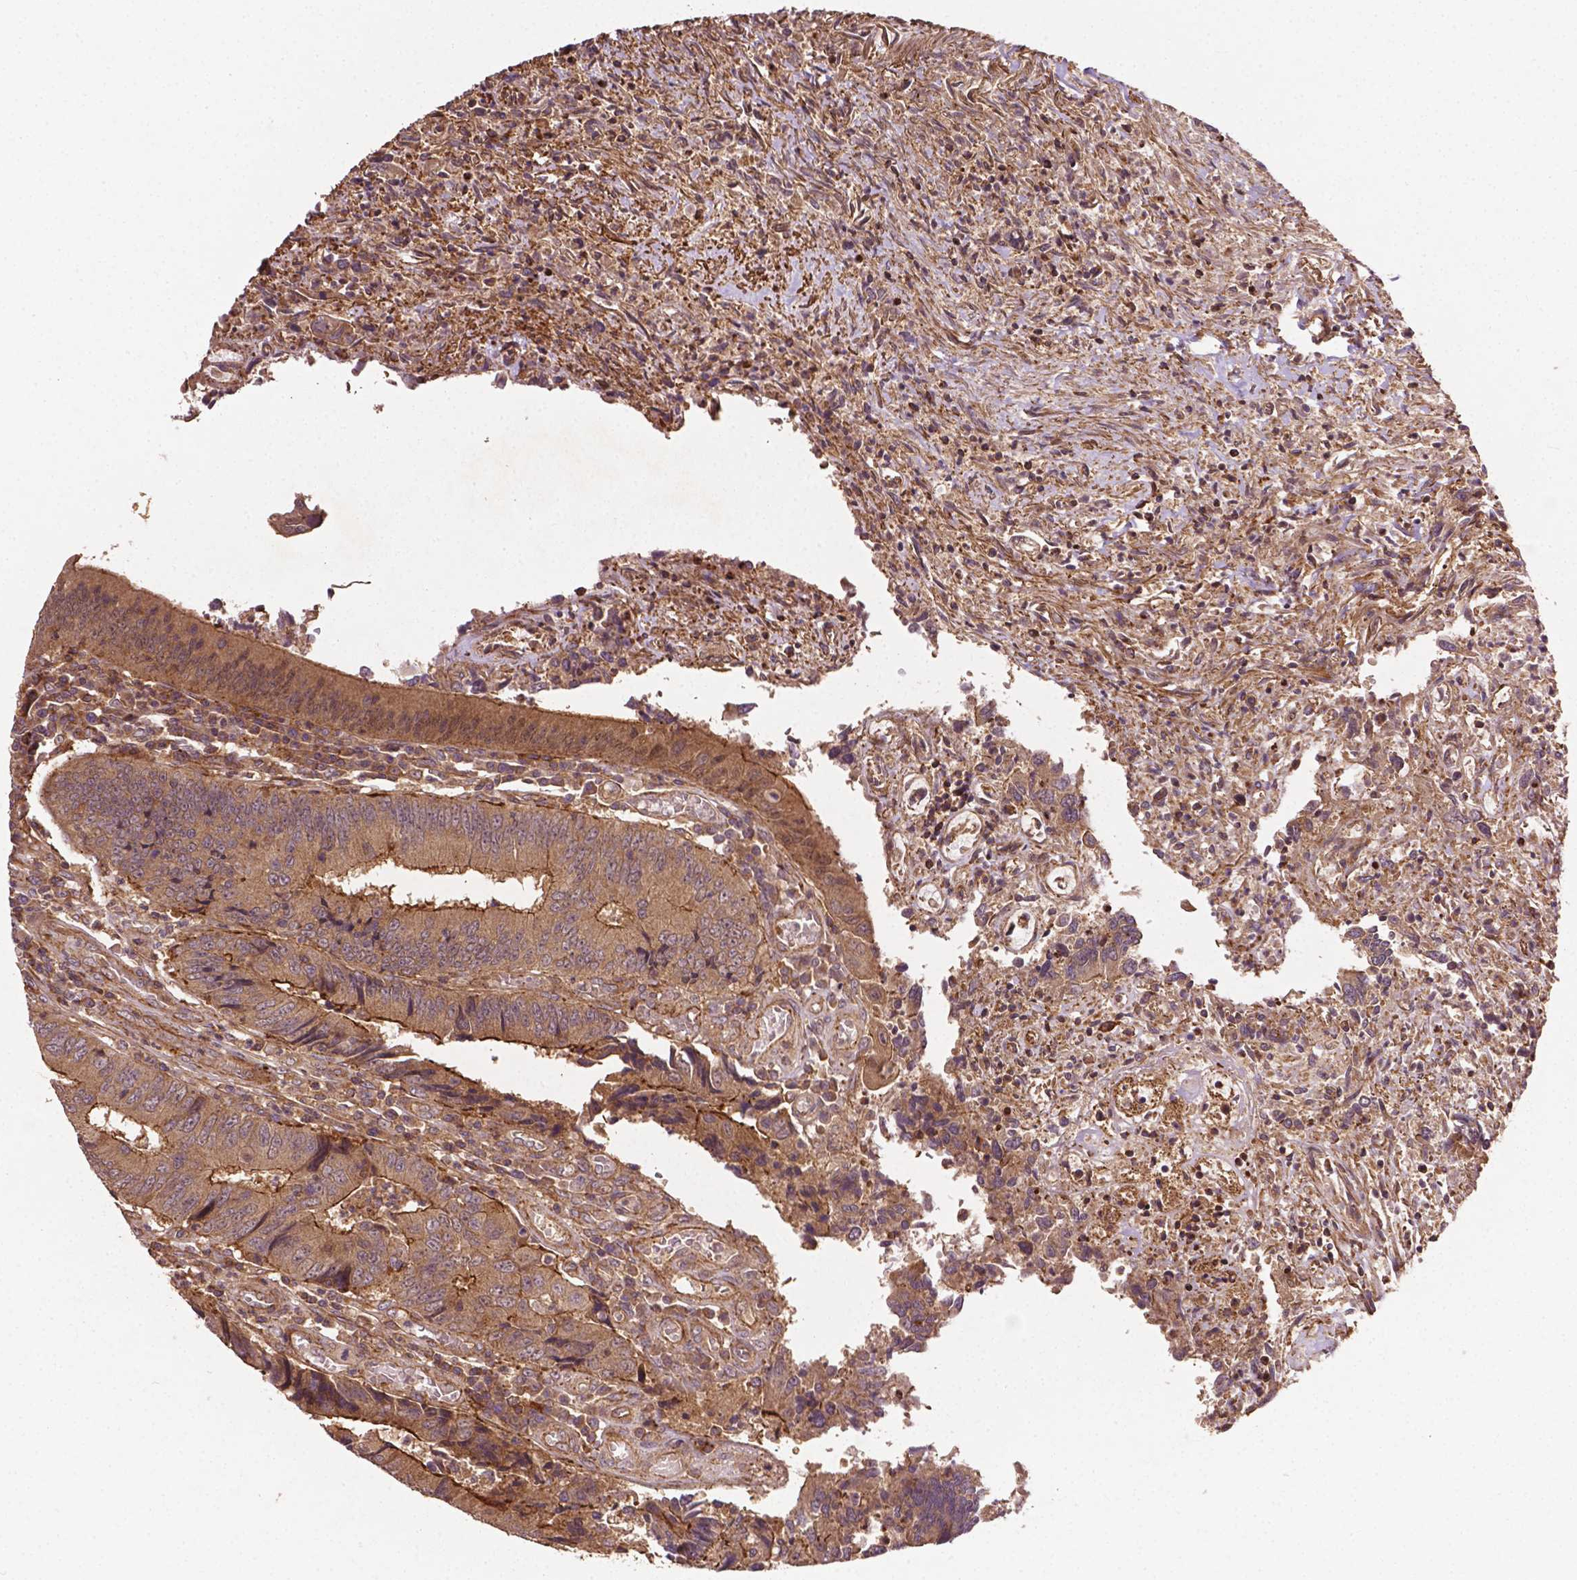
{"staining": {"intensity": "moderate", "quantity": ">75%", "location": "cytoplasmic/membranous"}, "tissue": "colorectal cancer", "cell_type": "Tumor cells", "image_type": "cancer", "snomed": [{"axis": "morphology", "description": "Adenocarcinoma, NOS"}, {"axis": "topography", "description": "Colon"}], "caption": "Immunohistochemical staining of colorectal adenocarcinoma displays medium levels of moderate cytoplasmic/membranous staining in approximately >75% of tumor cells.", "gene": "ZMYND19", "patient": {"sex": "female", "age": 67}}